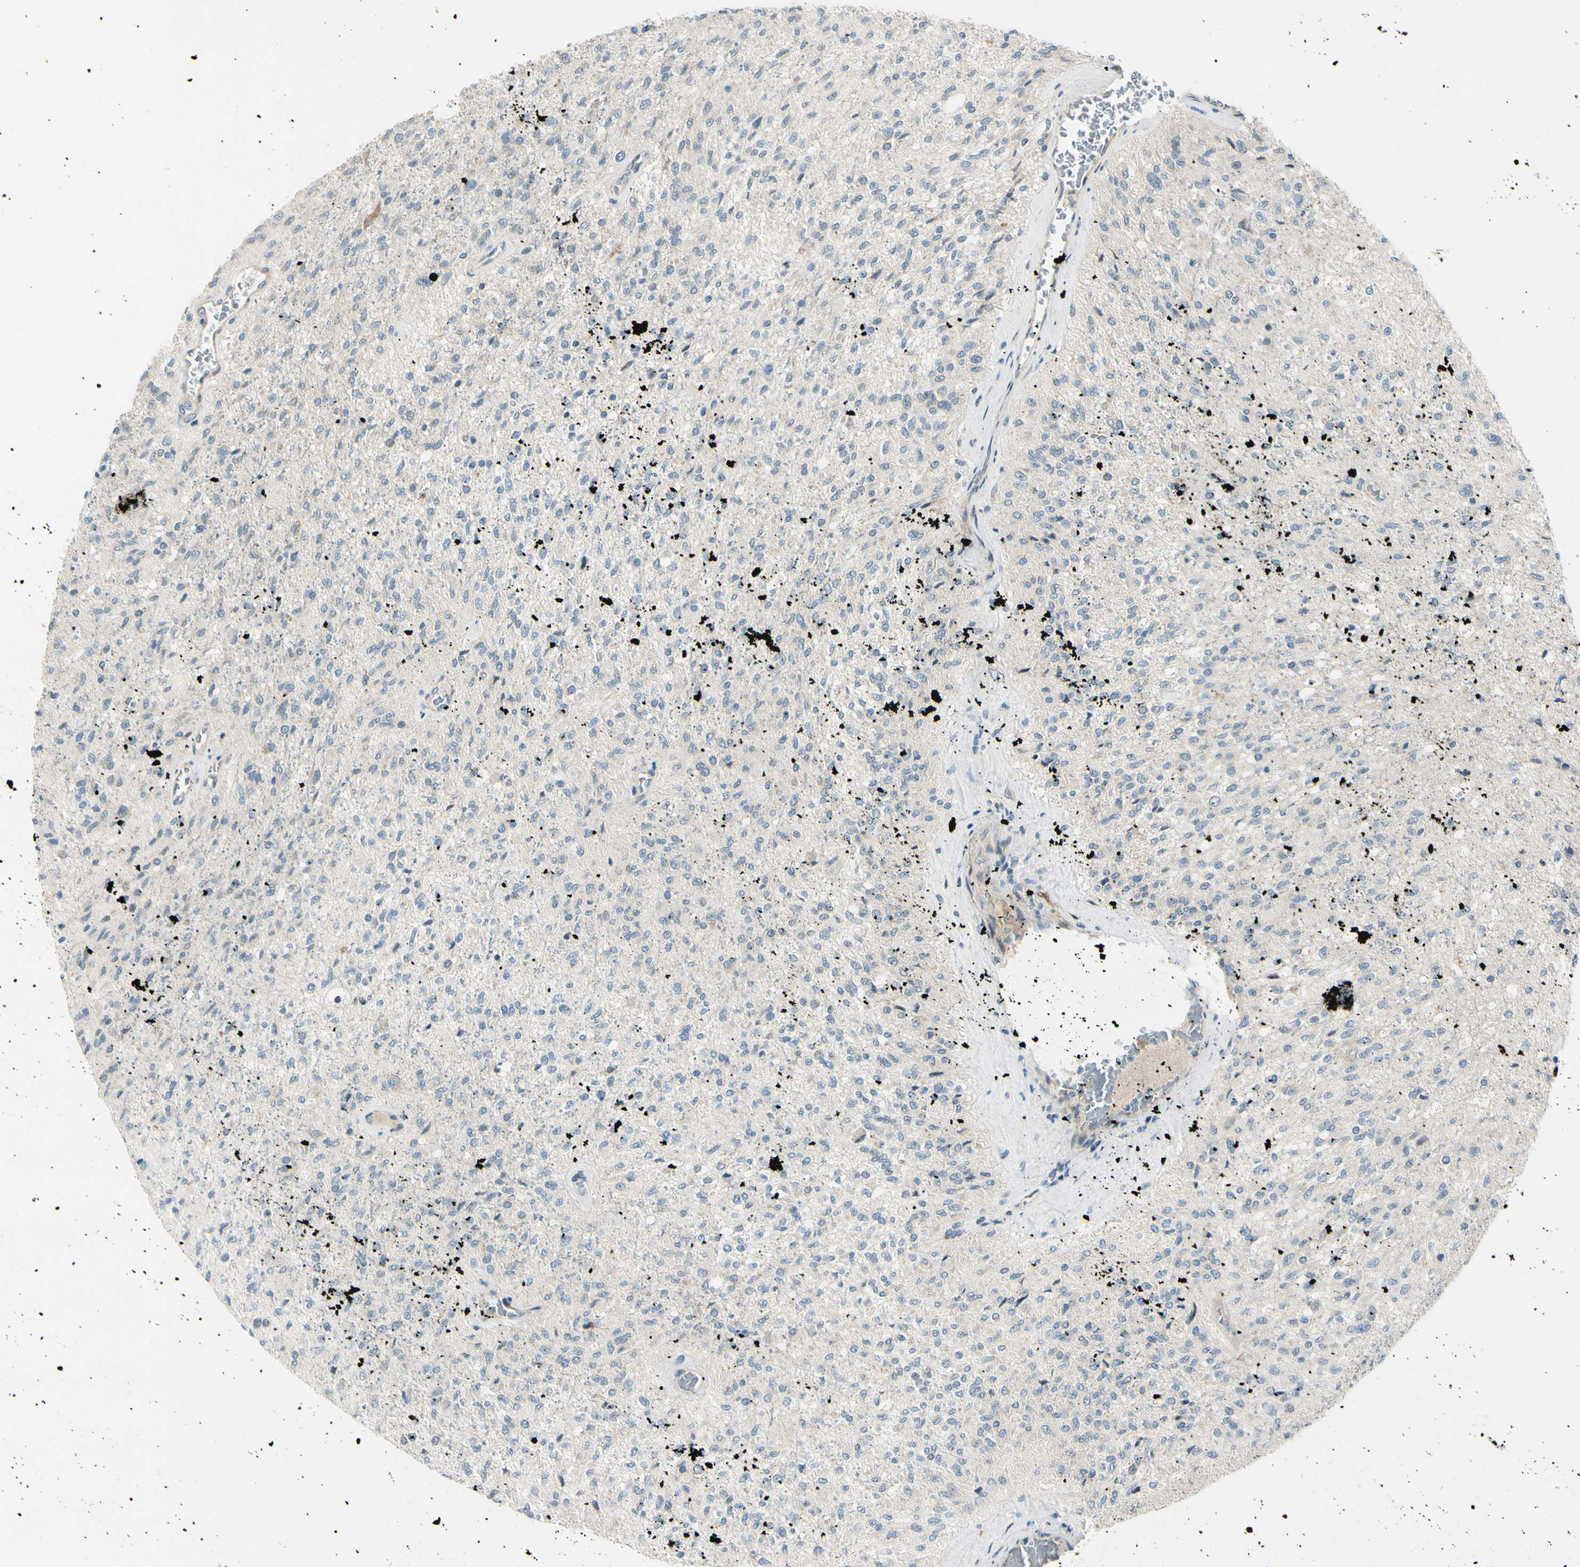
{"staining": {"intensity": "negative", "quantity": "none", "location": "none"}, "tissue": "glioma", "cell_type": "Tumor cells", "image_type": "cancer", "snomed": [{"axis": "morphology", "description": "Normal tissue, NOS"}, {"axis": "morphology", "description": "Glioma, malignant, High grade"}, {"axis": "topography", "description": "Cerebral cortex"}], "caption": "Tumor cells show no significant protein expression in malignant high-grade glioma. (Immunohistochemistry, brightfield microscopy, high magnification).", "gene": "FHL2", "patient": {"sex": "male", "age": 77}}